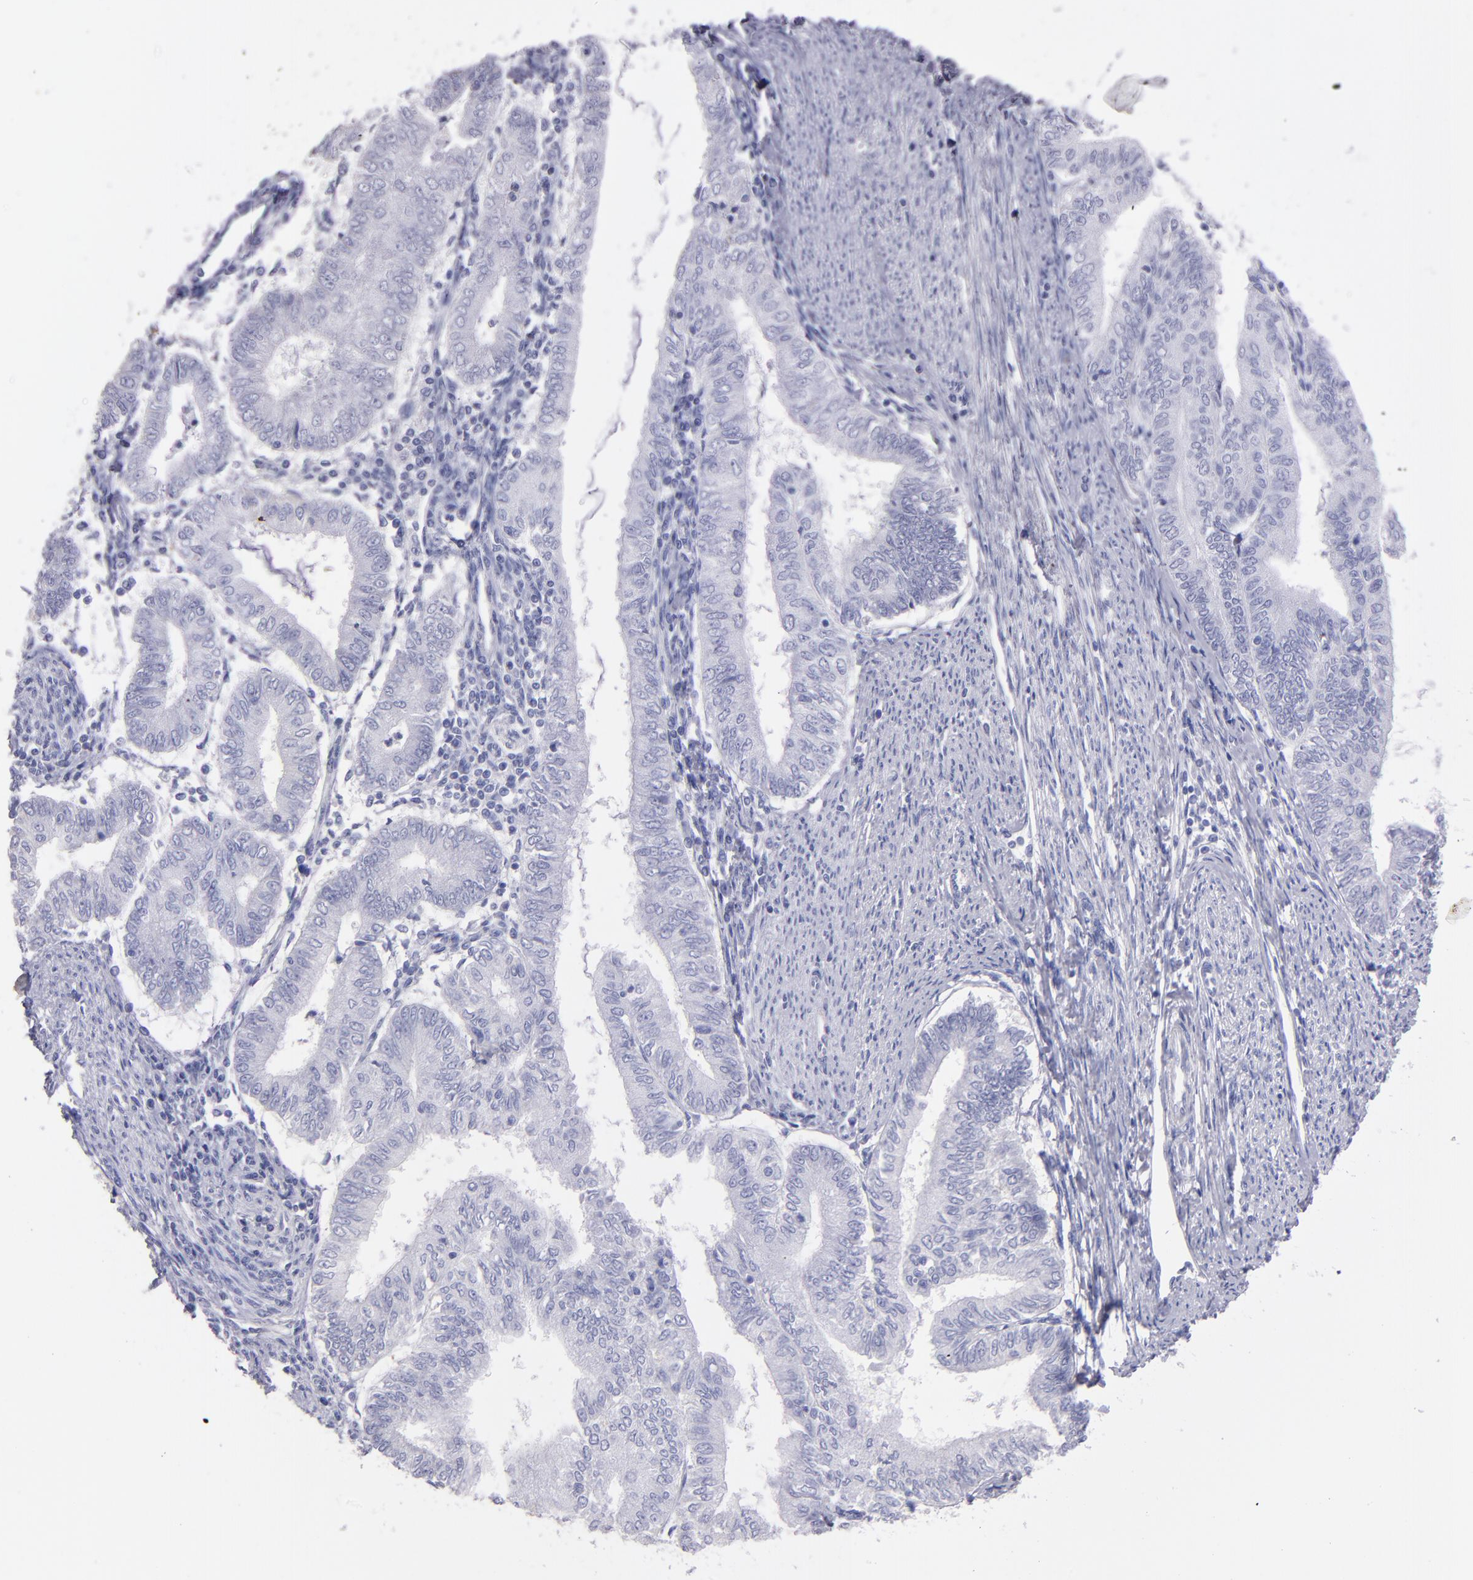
{"staining": {"intensity": "negative", "quantity": "none", "location": "none"}, "tissue": "endometrial cancer", "cell_type": "Tumor cells", "image_type": "cancer", "snomed": [{"axis": "morphology", "description": "Adenocarcinoma, NOS"}, {"axis": "topography", "description": "Endometrium"}], "caption": "There is no significant staining in tumor cells of endometrial adenocarcinoma. (DAB immunohistochemistry (IHC), high magnification).", "gene": "TG", "patient": {"sex": "female", "age": 66}}